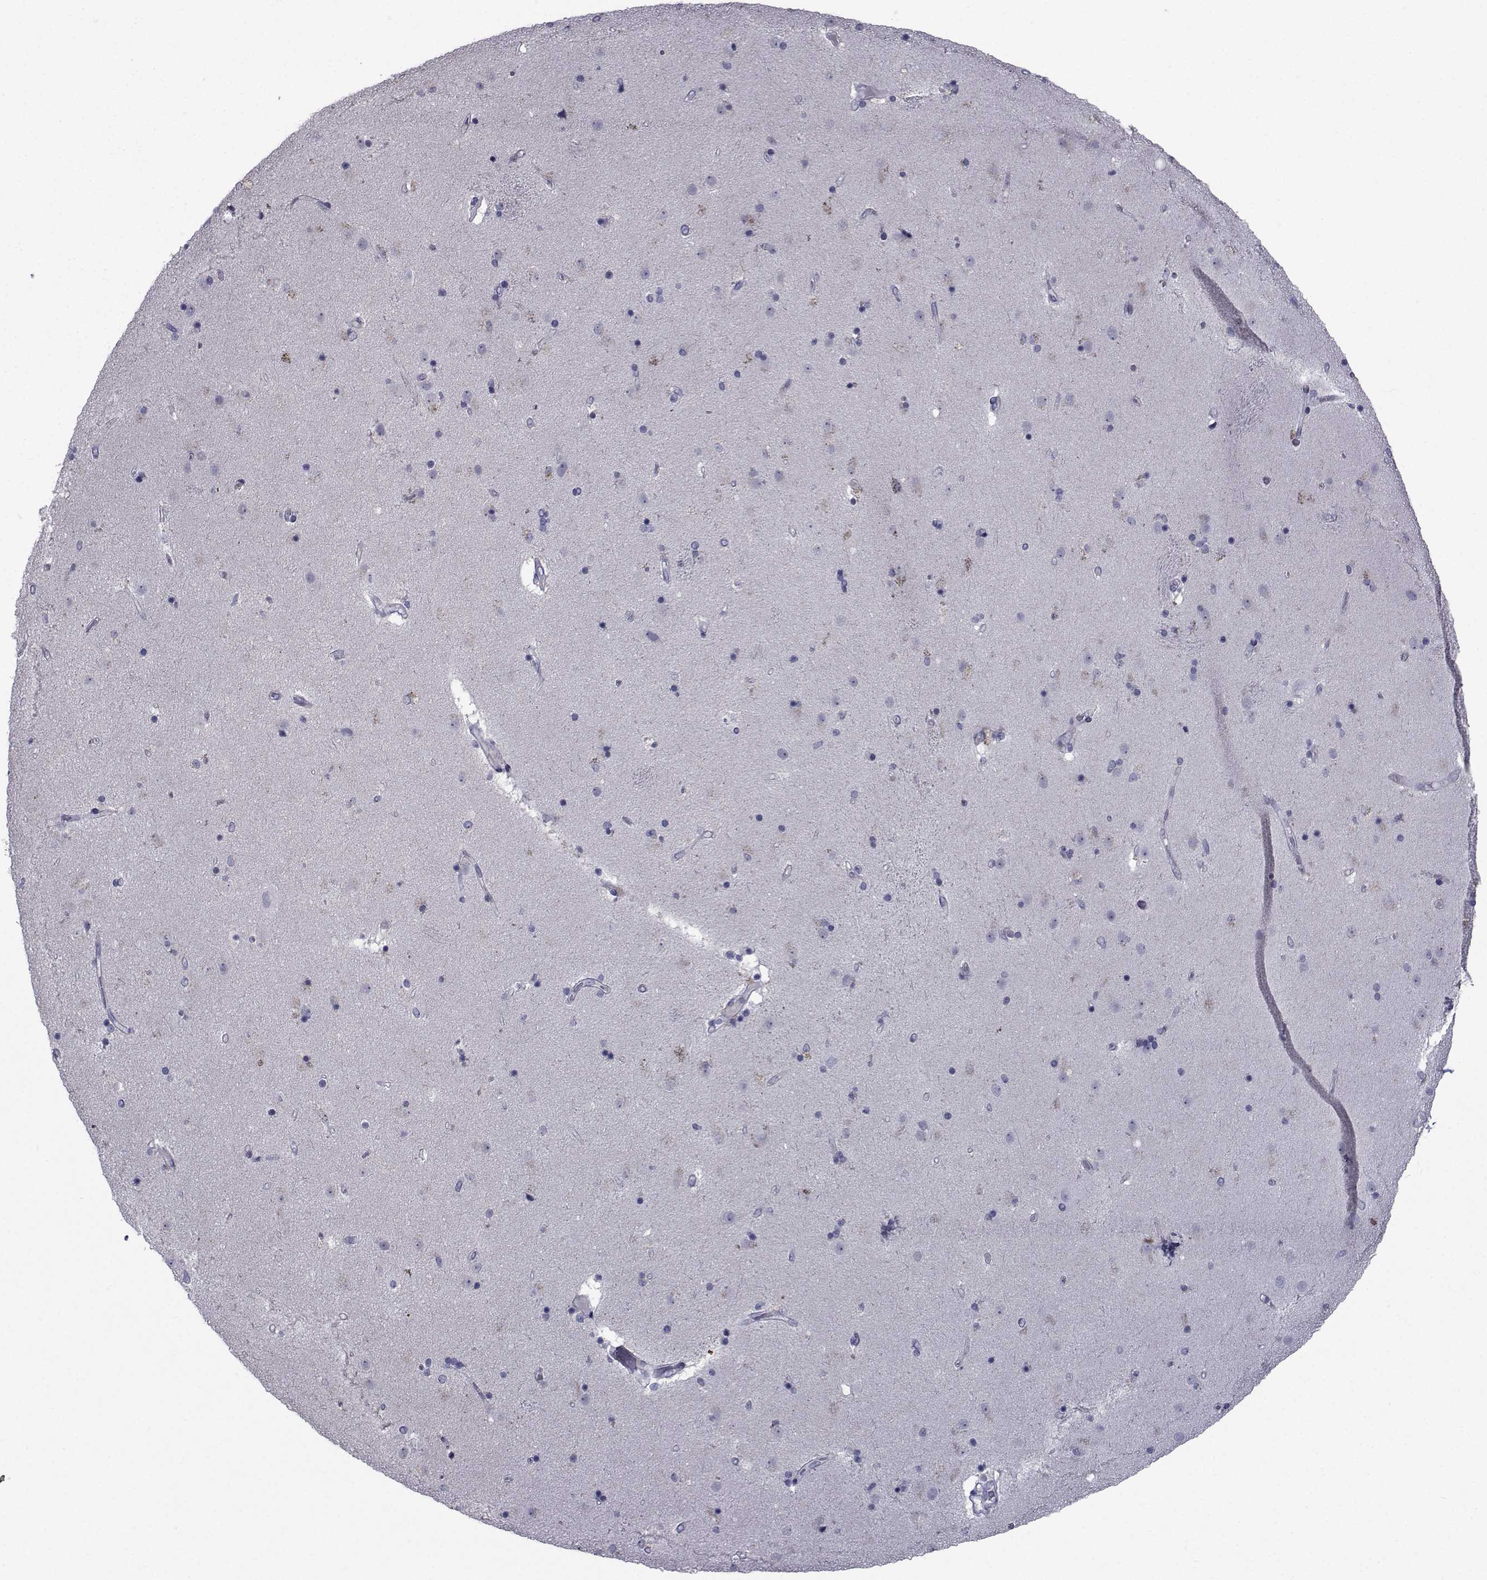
{"staining": {"intensity": "negative", "quantity": "none", "location": "none"}, "tissue": "caudate", "cell_type": "Glial cells", "image_type": "normal", "snomed": [{"axis": "morphology", "description": "Normal tissue, NOS"}, {"axis": "topography", "description": "Lateral ventricle wall"}], "caption": "Protein analysis of benign caudate exhibits no significant staining in glial cells.", "gene": "CHRNA1", "patient": {"sex": "female", "age": 71}}